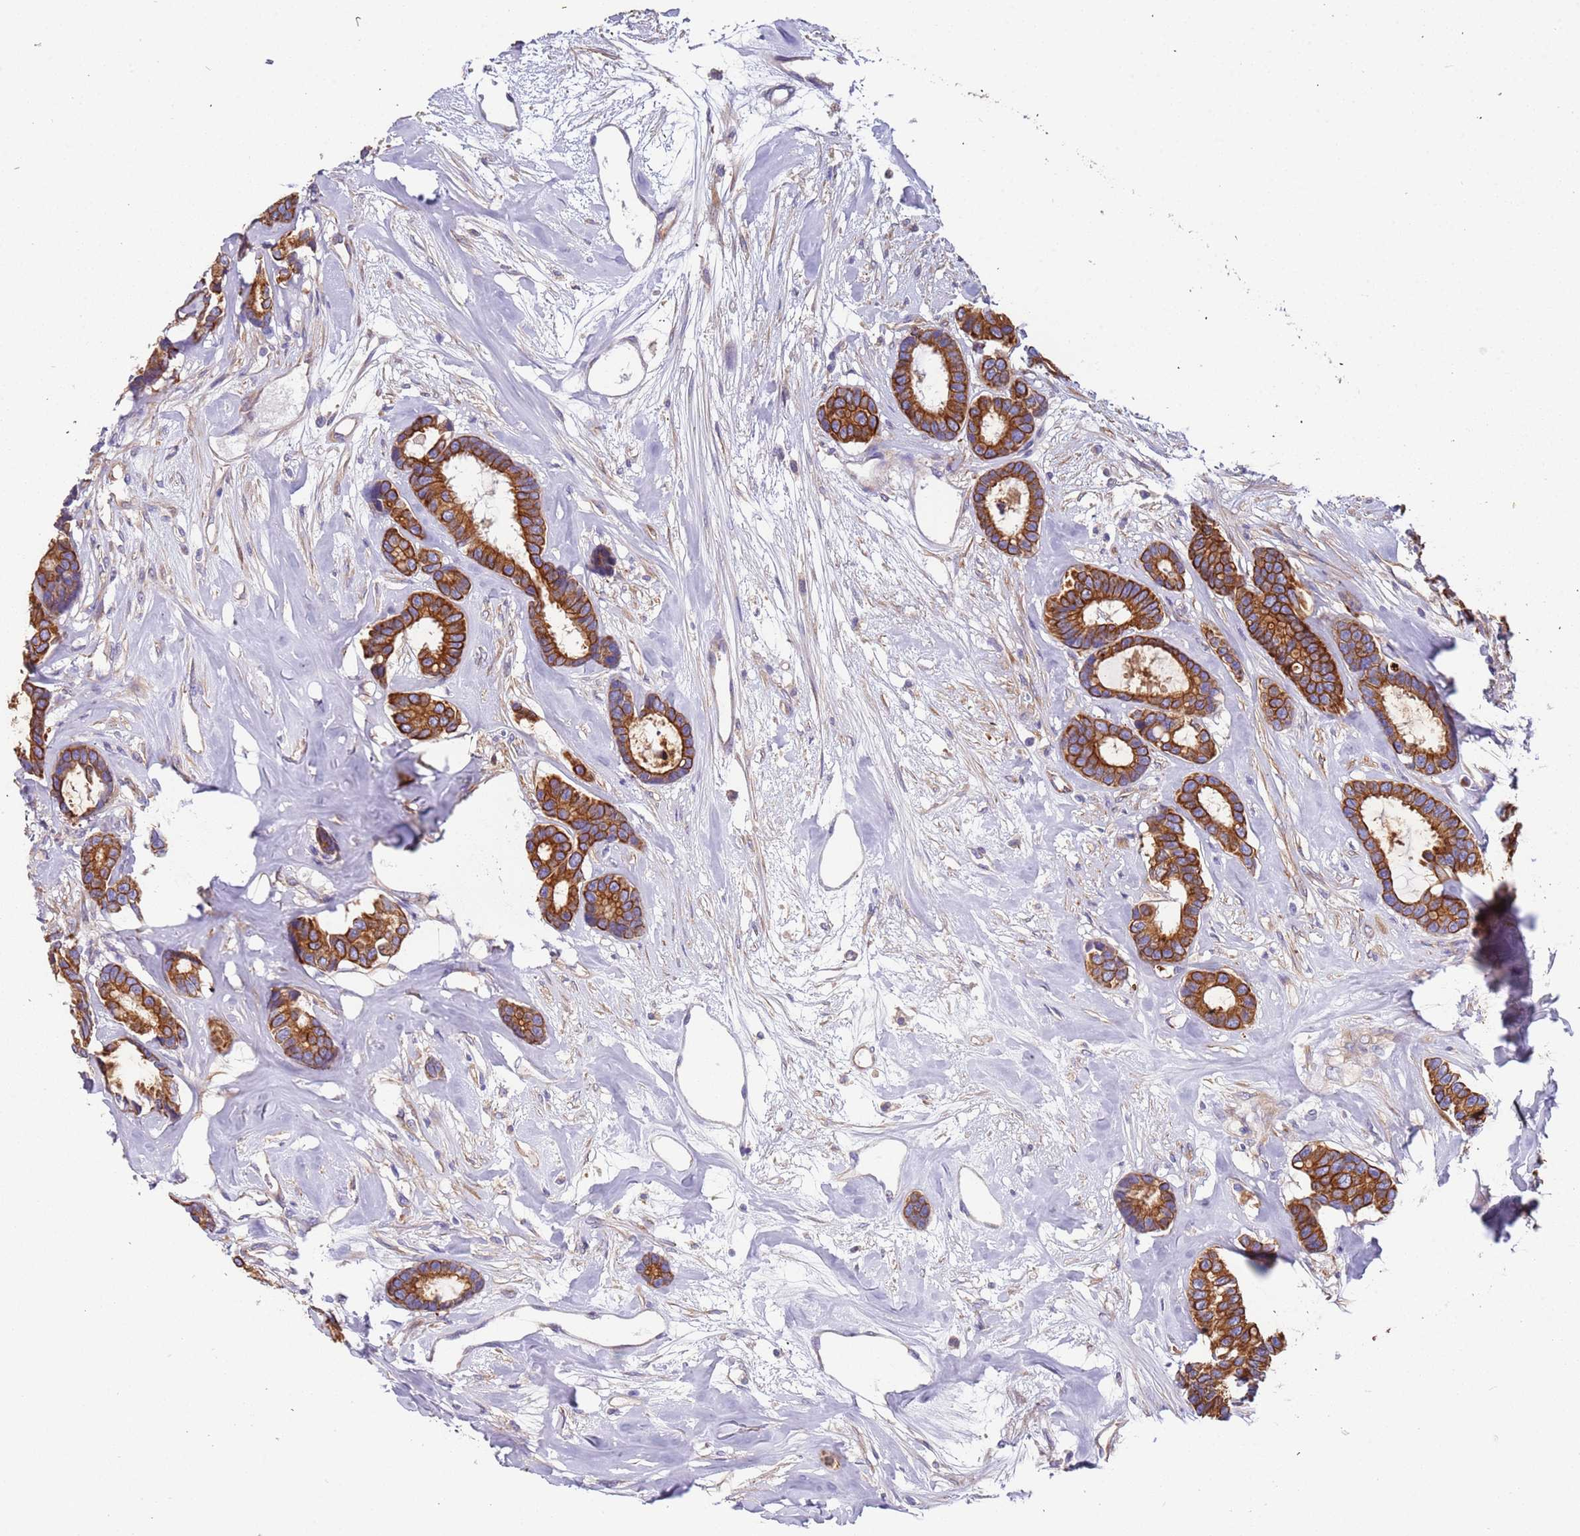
{"staining": {"intensity": "strong", "quantity": ">75%", "location": "cytoplasmic/membranous"}, "tissue": "breast cancer", "cell_type": "Tumor cells", "image_type": "cancer", "snomed": [{"axis": "morphology", "description": "Duct carcinoma"}, {"axis": "topography", "description": "Breast"}], "caption": "Breast cancer (intraductal carcinoma) tissue shows strong cytoplasmic/membranous staining in about >75% of tumor cells", "gene": "LAMB4", "patient": {"sex": "female", "age": 87}}